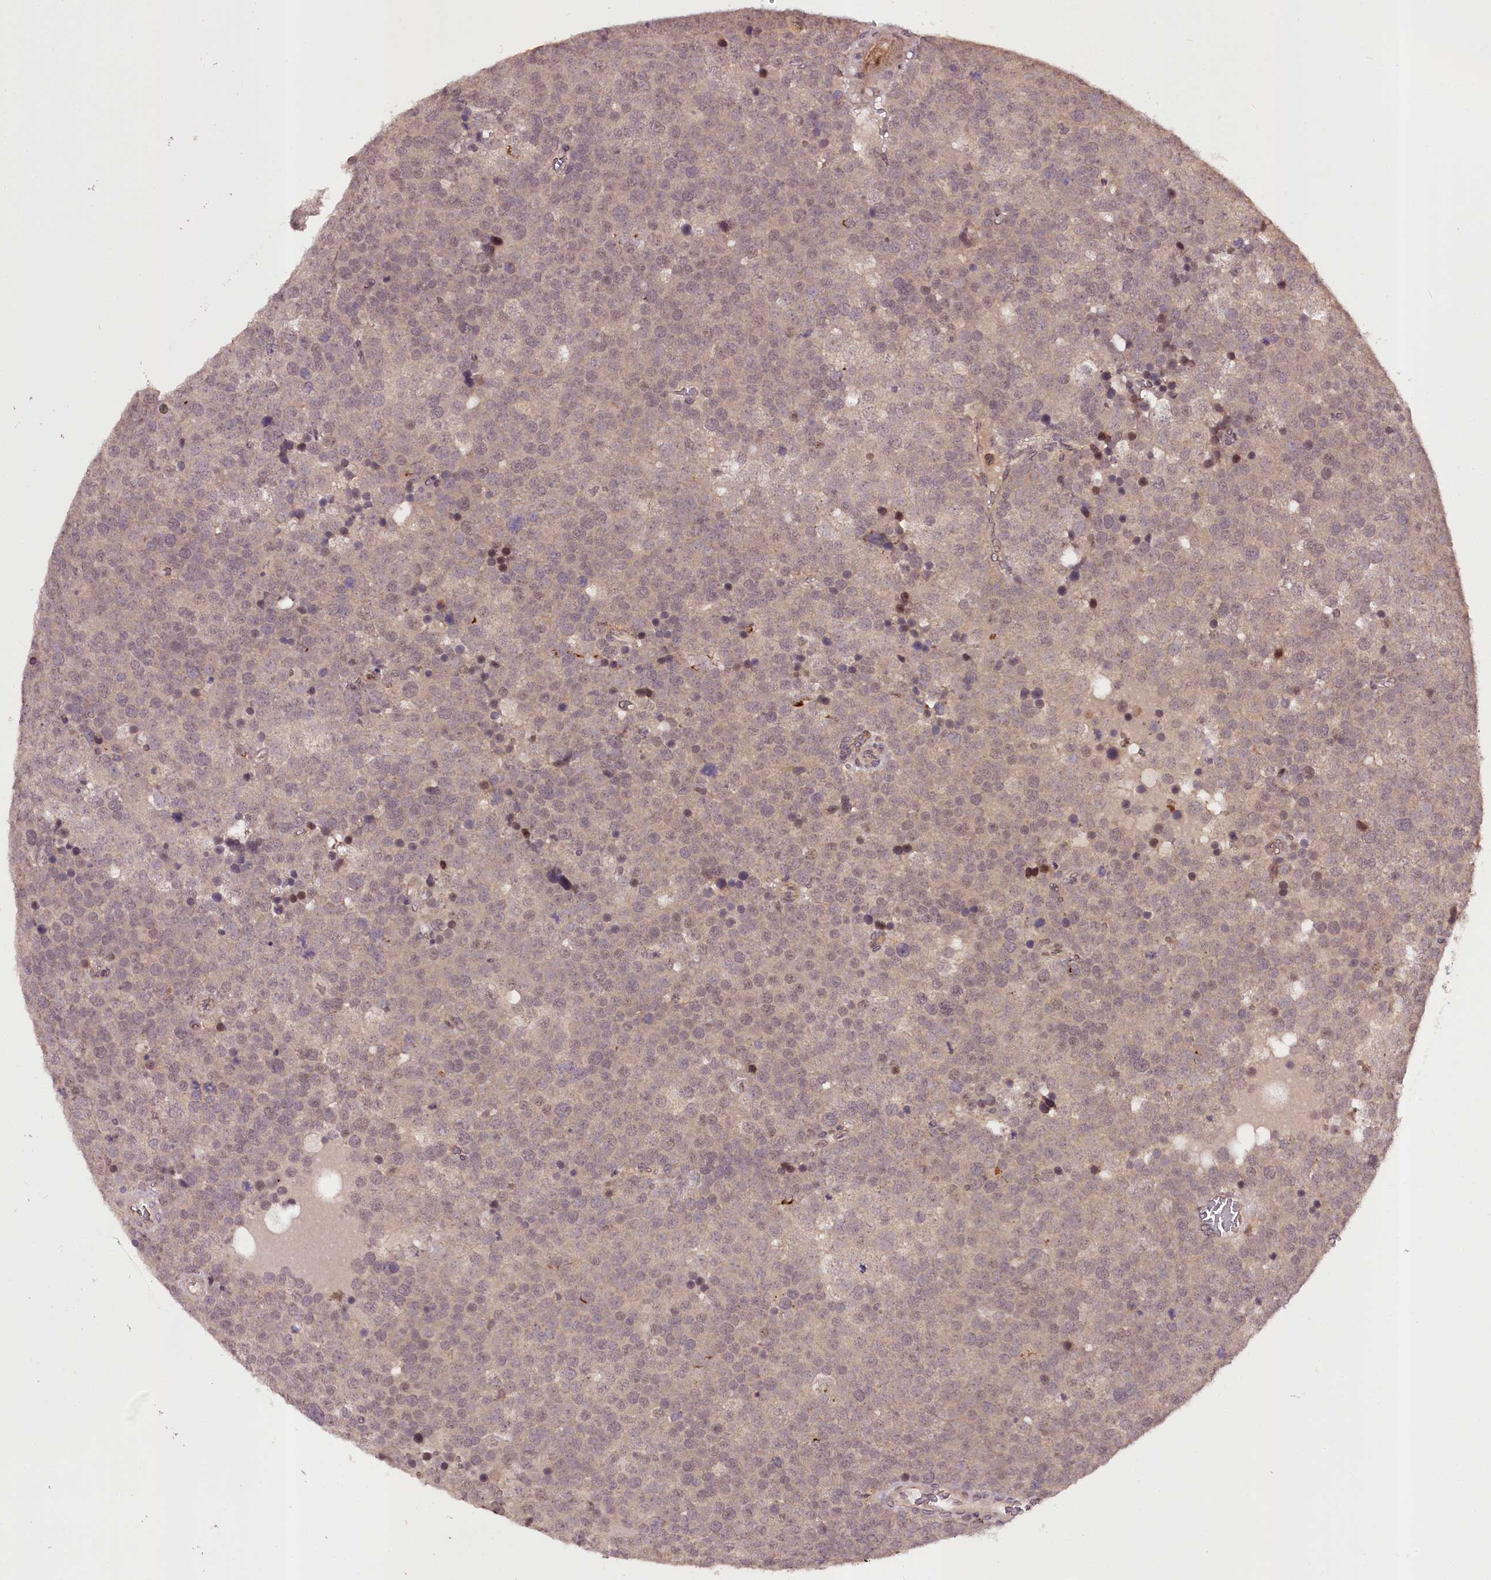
{"staining": {"intensity": "moderate", "quantity": "<25%", "location": "nuclear"}, "tissue": "testis cancer", "cell_type": "Tumor cells", "image_type": "cancer", "snomed": [{"axis": "morphology", "description": "Seminoma, NOS"}, {"axis": "topography", "description": "Testis"}], "caption": "Human testis cancer (seminoma) stained with a brown dye reveals moderate nuclear positive staining in about <25% of tumor cells.", "gene": "MAML3", "patient": {"sex": "male", "age": 71}}